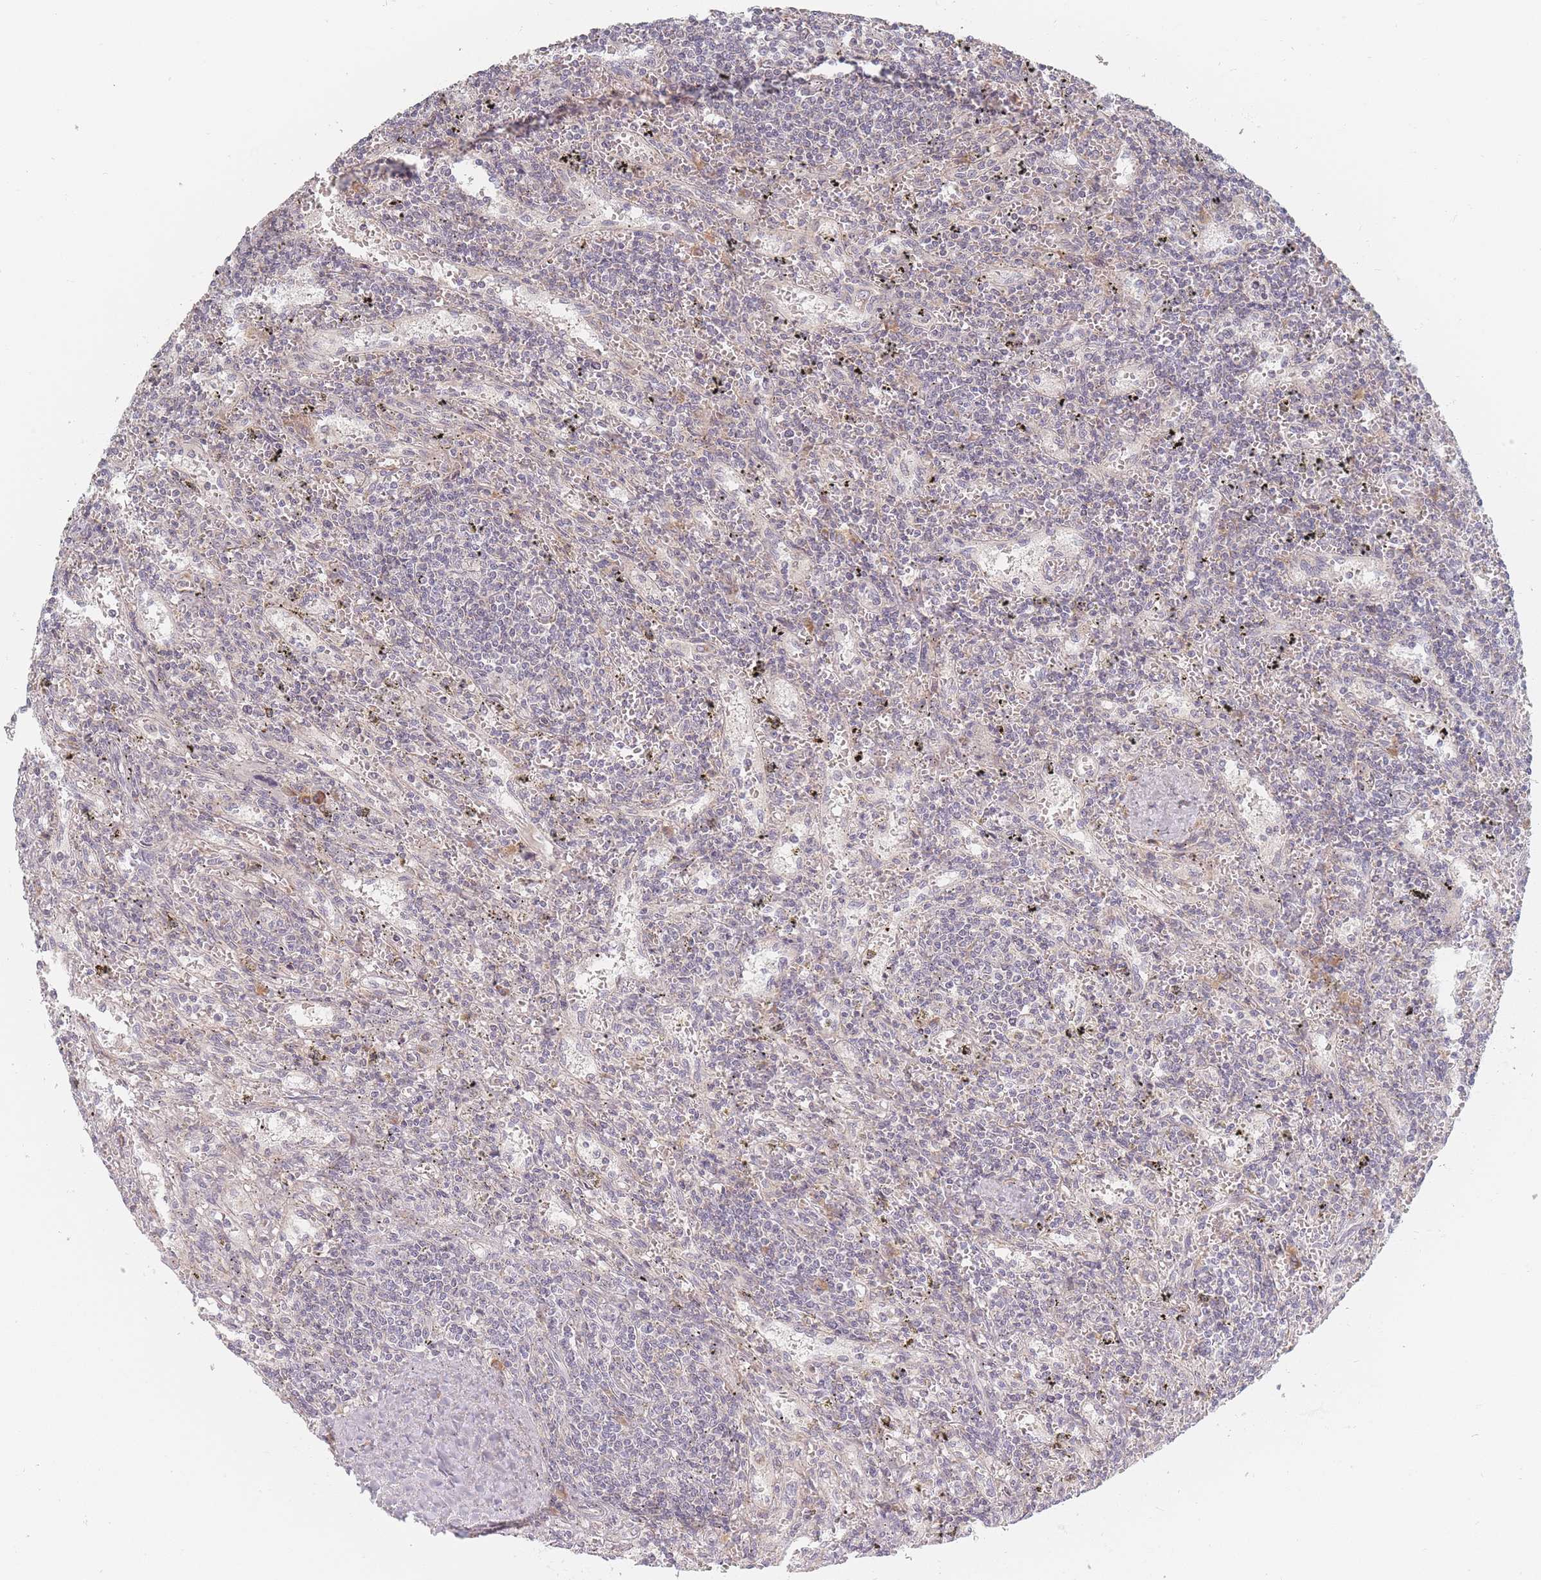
{"staining": {"intensity": "negative", "quantity": "none", "location": "none"}, "tissue": "lymphoma", "cell_type": "Tumor cells", "image_type": "cancer", "snomed": [{"axis": "morphology", "description": "Malignant lymphoma, non-Hodgkin's type, Low grade"}, {"axis": "topography", "description": "Spleen"}], "caption": "High magnification brightfield microscopy of low-grade malignant lymphoma, non-Hodgkin's type stained with DAB (brown) and counterstained with hematoxylin (blue): tumor cells show no significant staining.", "gene": "ZKSCAN7", "patient": {"sex": "male", "age": 76}}